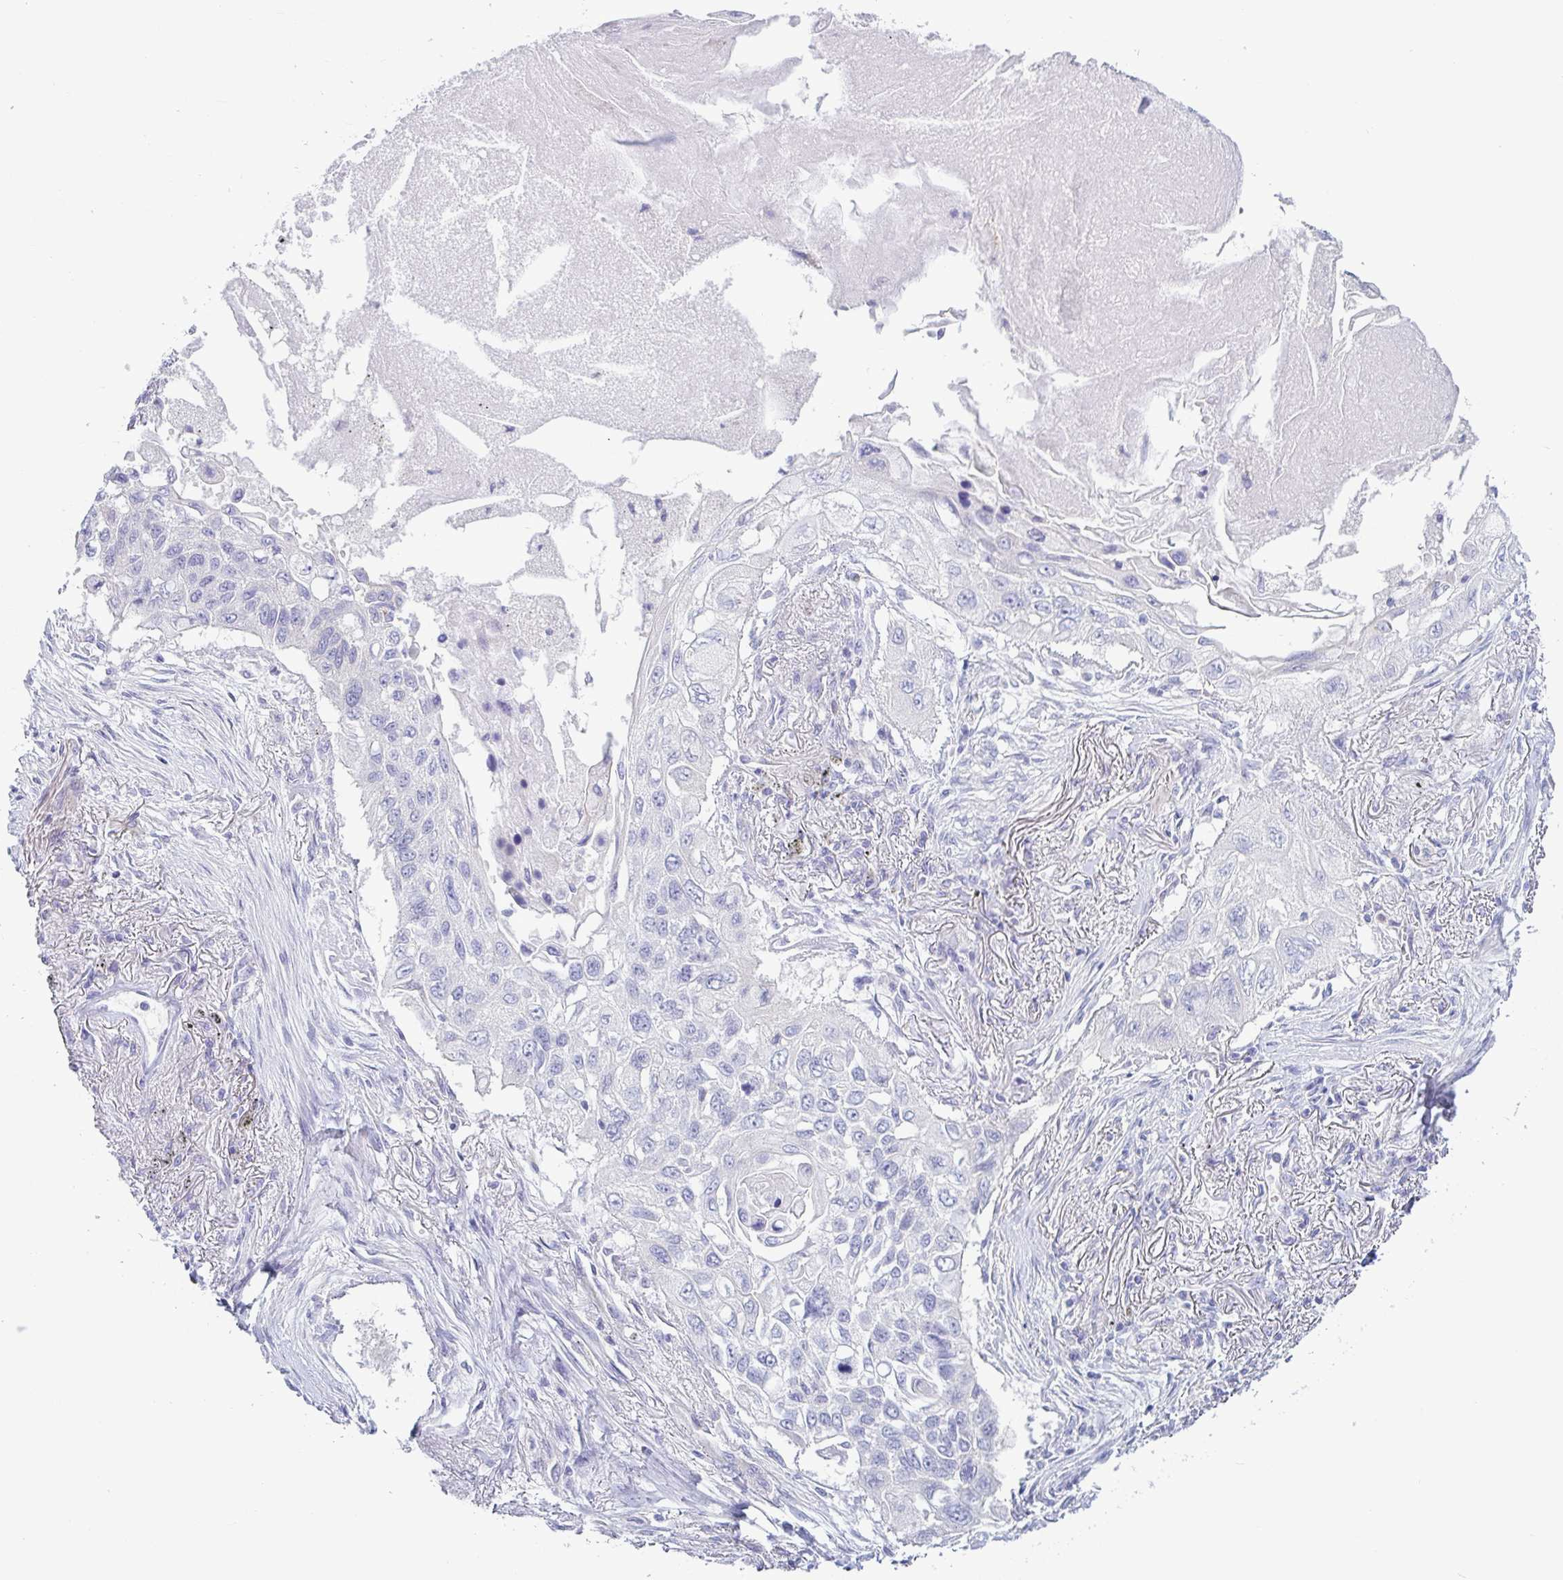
{"staining": {"intensity": "negative", "quantity": "none", "location": "none"}, "tissue": "lung cancer", "cell_type": "Tumor cells", "image_type": "cancer", "snomed": [{"axis": "morphology", "description": "Squamous cell carcinoma, NOS"}, {"axis": "topography", "description": "Lung"}], "caption": "This micrograph is of lung cancer (squamous cell carcinoma) stained with IHC to label a protein in brown with the nuclei are counter-stained blue. There is no positivity in tumor cells.", "gene": "TNNI2", "patient": {"sex": "male", "age": 75}}